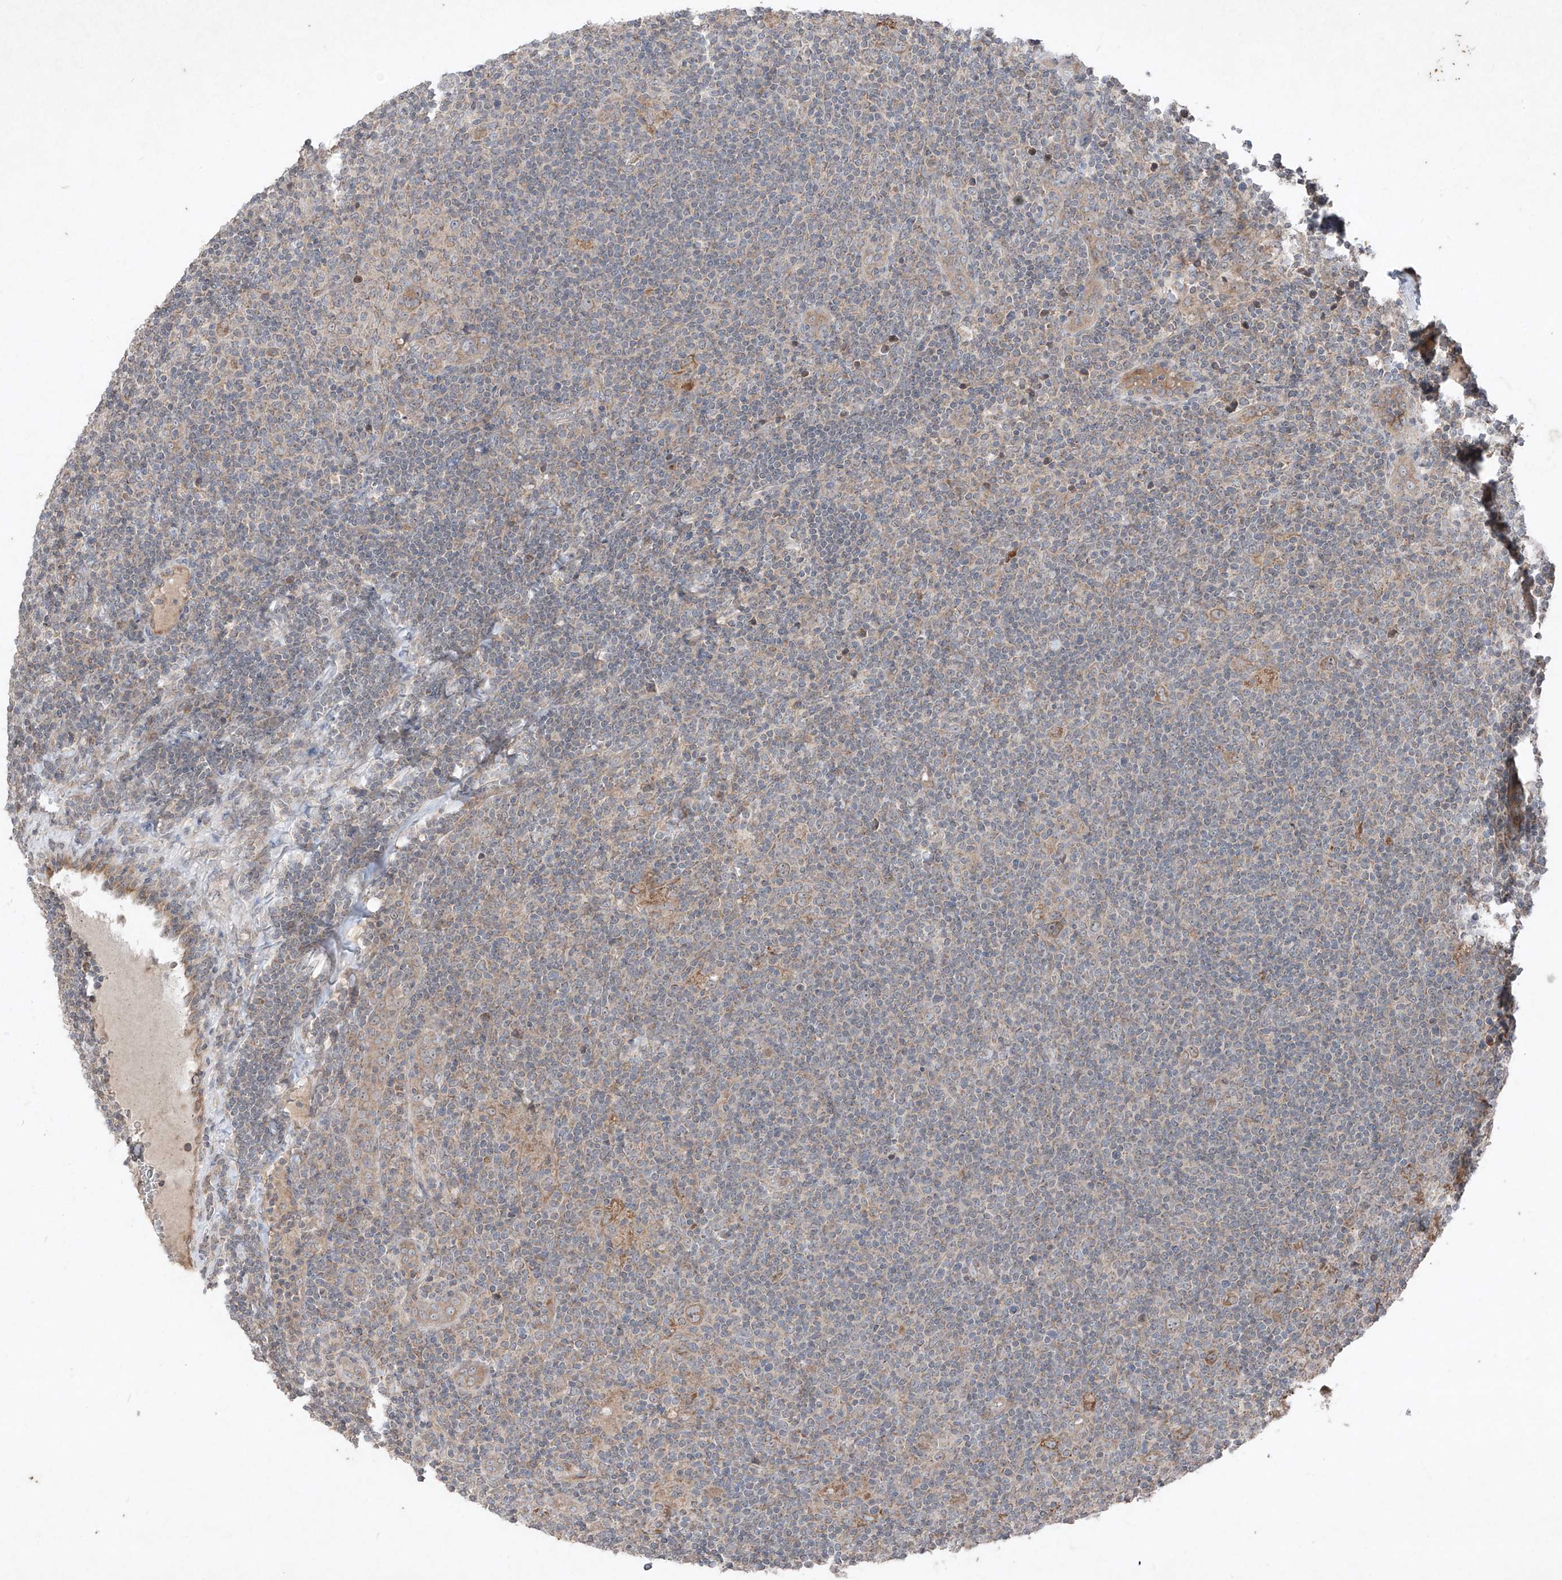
{"staining": {"intensity": "moderate", "quantity": ">75%", "location": "cytoplasmic/membranous"}, "tissue": "lymphoma", "cell_type": "Tumor cells", "image_type": "cancer", "snomed": [{"axis": "morphology", "description": "Hodgkin's disease, NOS"}, {"axis": "topography", "description": "Lymph node"}], "caption": "Protein expression analysis of human lymphoma reveals moderate cytoplasmic/membranous staining in about >75% of tumor cells.", "gene": "ABCD3", "patient": {"sex": "female", "age": 57}}